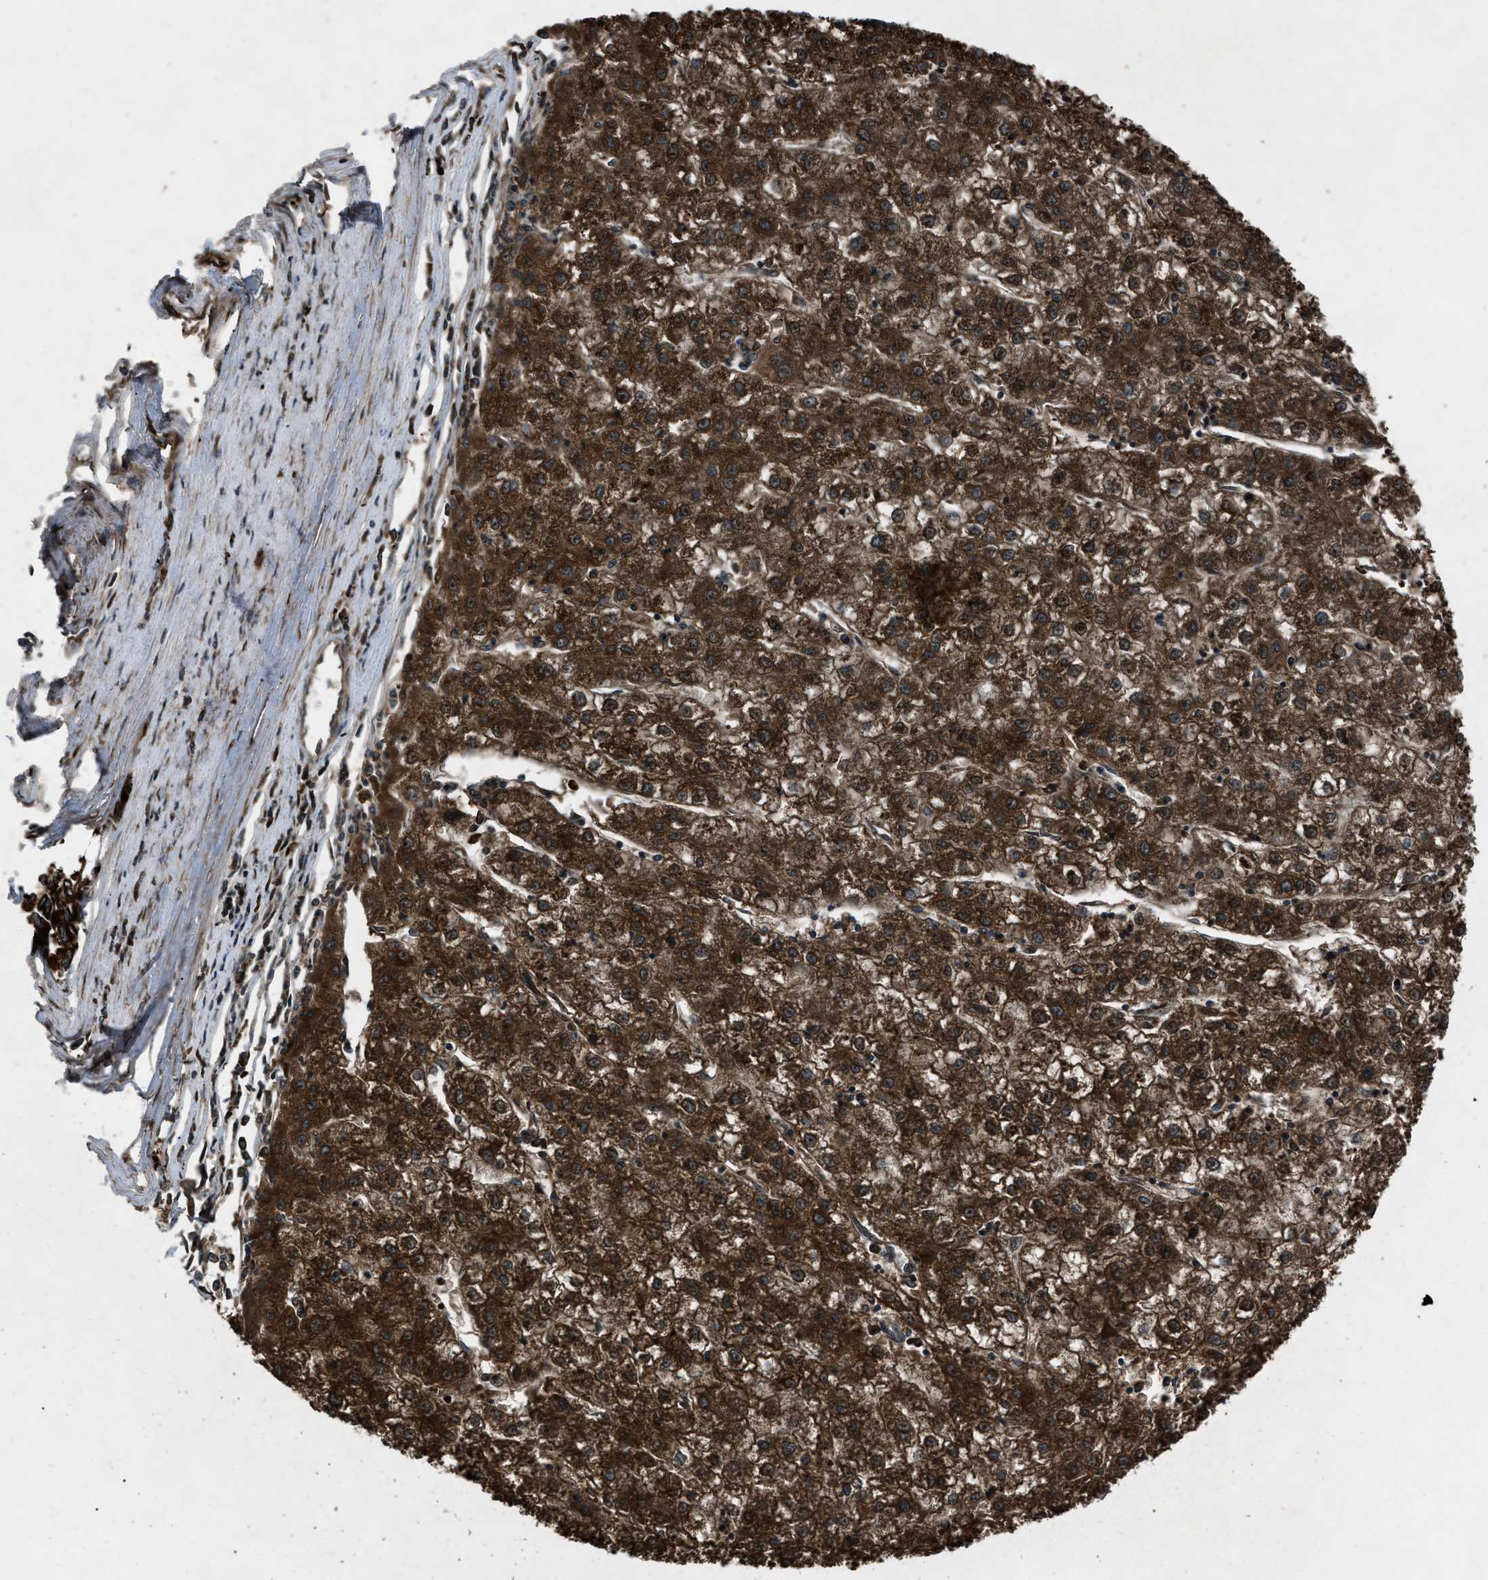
{"staining": {"intensity": "strong", "quantity": ">75%", "location": "cytoplasmic/membranous"}, "tissue": "liver cancer", "cell_type": "Tumor cells", "image_type": "cancer", "snomed": [{"axis": "morphology", "description": "Carcinoma, Hepatocellular, NOS"}, {"axis": "topography", "description": "Liver"}], "caption": "Protein expression by IHC exhibits strong cytoplasmic/membranous staining in about >75% of tumor cells in liver hepatocellular carcinoma.", "gene": "IRAK4", "patient": {"sex": "male", "age": 72}}